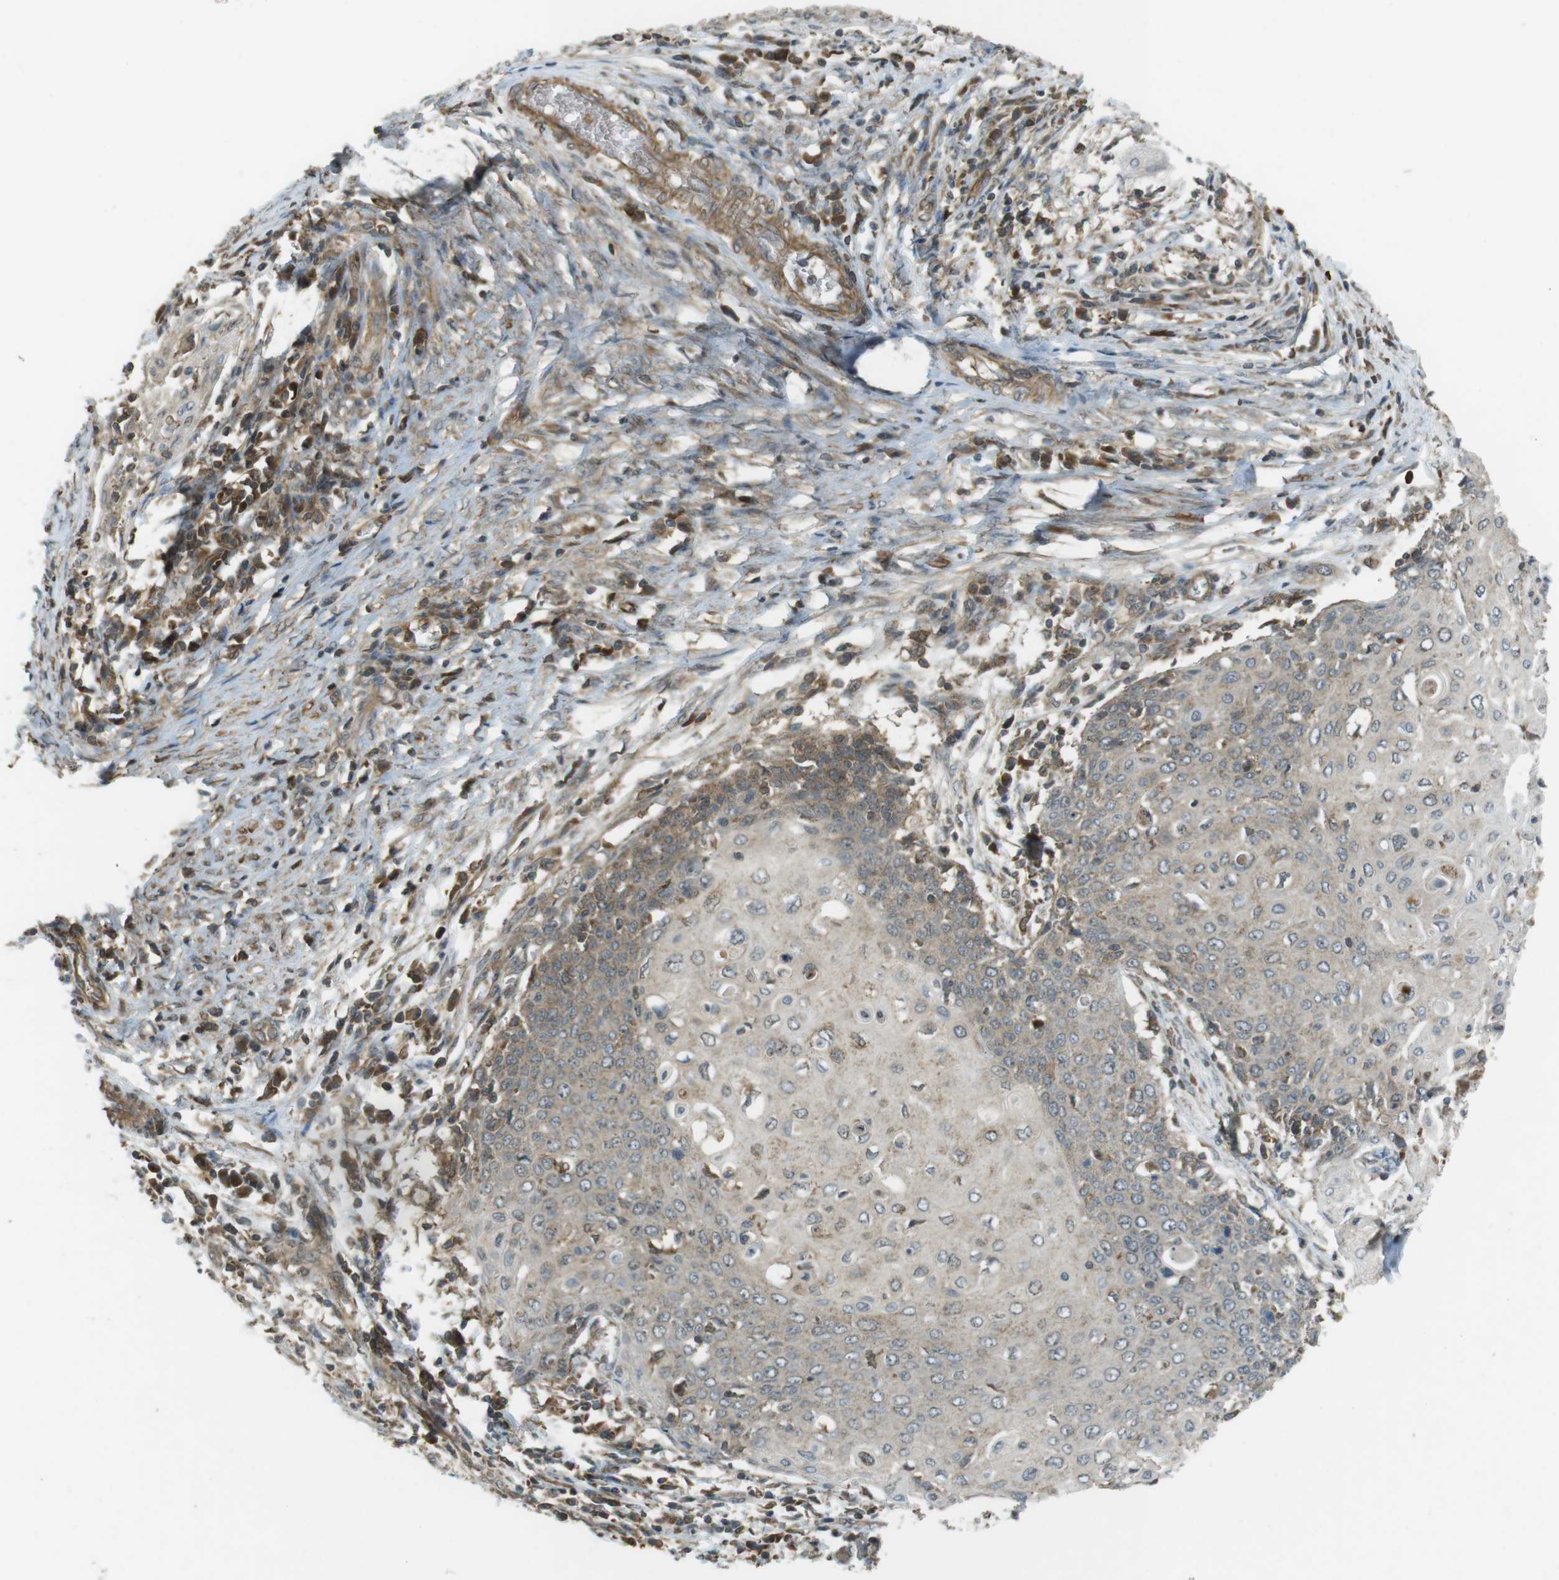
{"staining": {"intensity": "moderate", "quantity": "25%-75%", "location": "cytoplasmic/membranous"}, "tissue": "cervical cancer", "cell_type": "Tumor cells", "image_type": "cancer", "snomed": [{"axis": "morphology", "description": "Squamous cell carcinoma, NOS"}, {"axis": "topography", "description": "Cervix"}], "caption": "Immunohistochemical staining of squamous cell carcinoma (cervical) exhibits medium levels of moderate cytoplasmic/membranous staining in approximately 25%-75% of tumor cells.", "gene": "LRRC3B", "patient": {"sex": "female", "age": 39}}